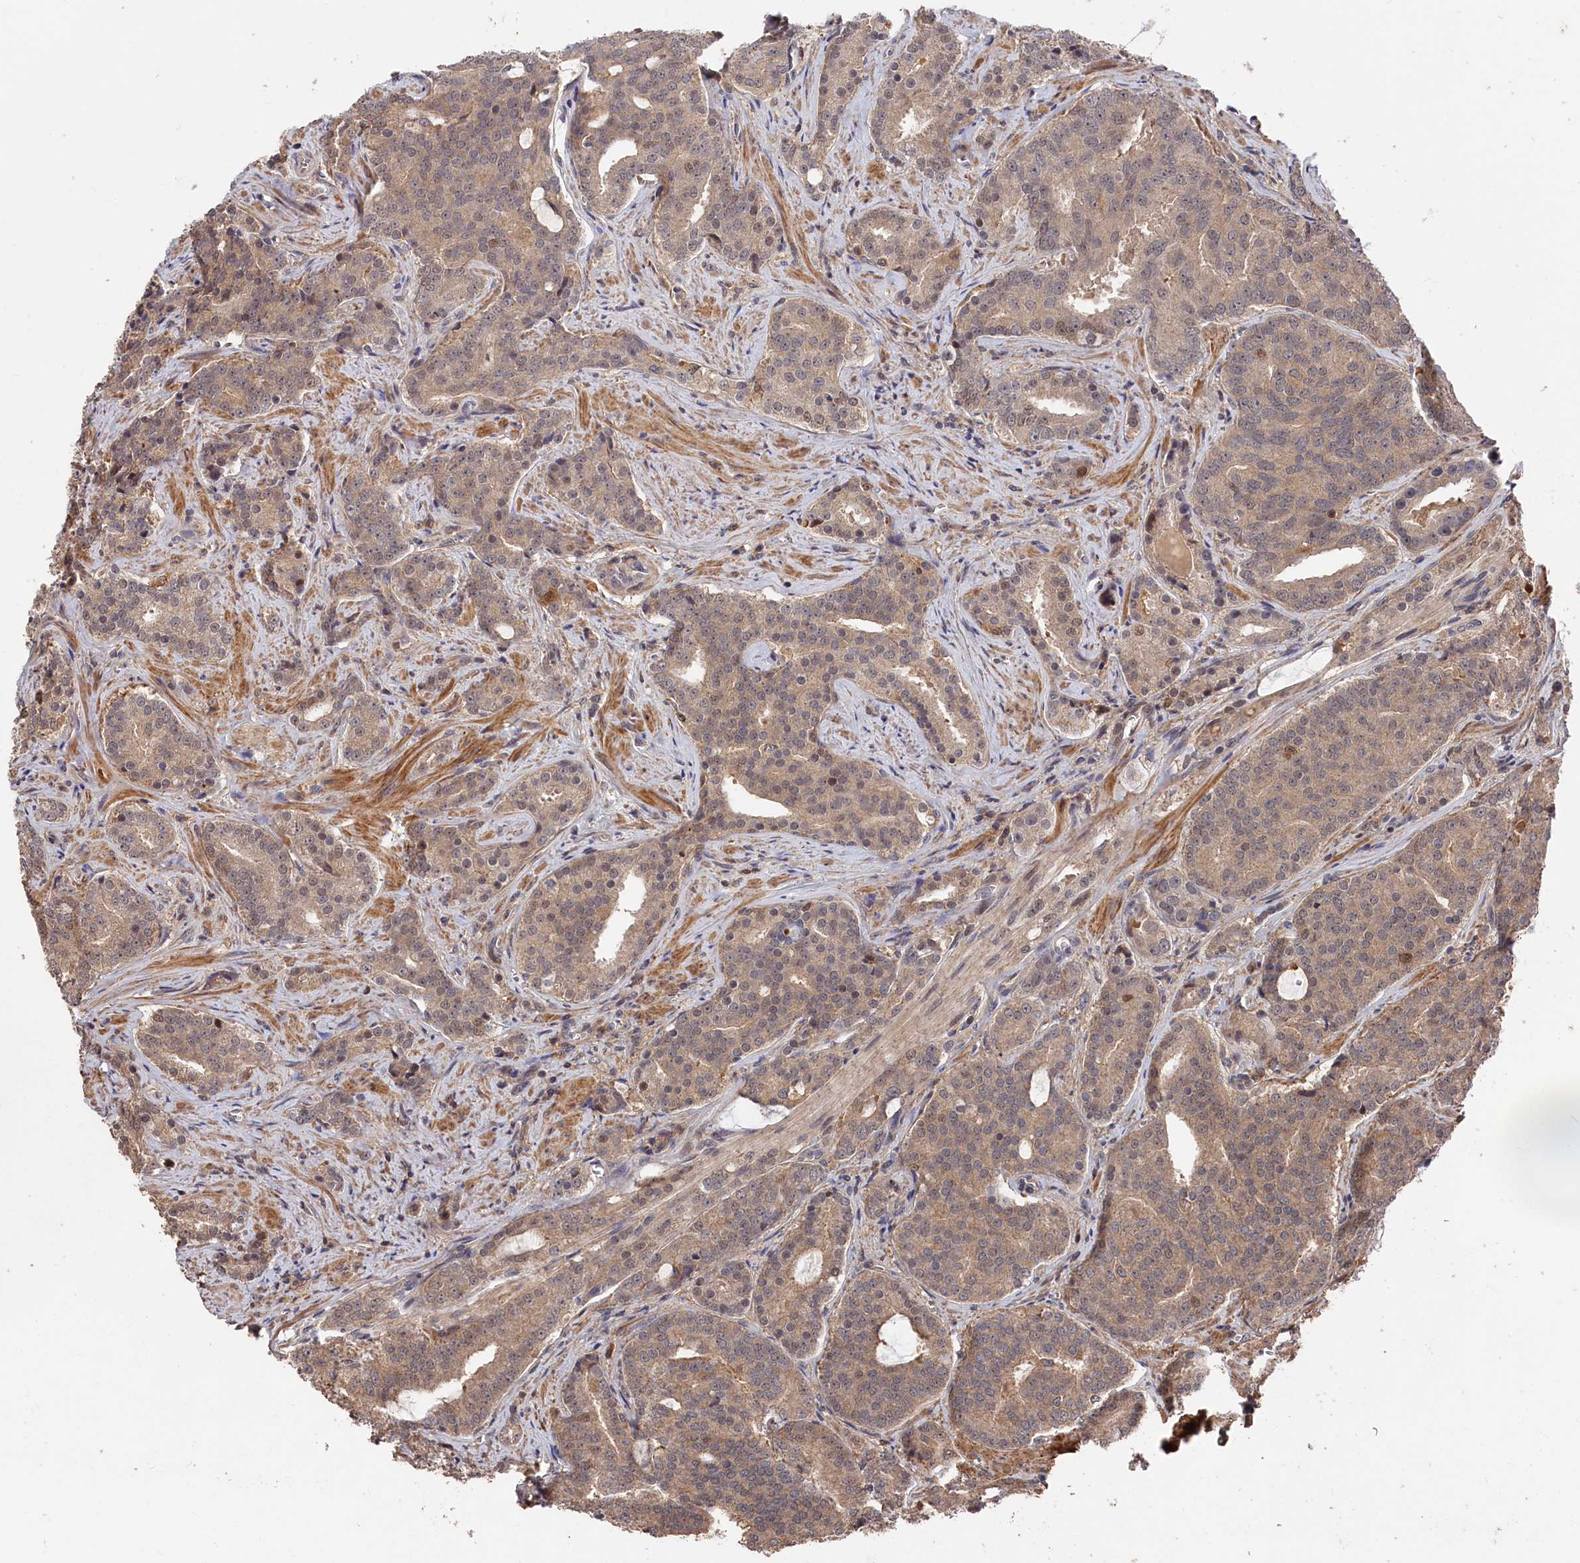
{"staining": {"intensity": "weak", "quantity": ">75%", "location": "cytoplasmic/membranous,nuclear"}, "tissue": "prostate cancer", "cell_type": "Tumor cells", "image_type": "cancer", "snomed": [{"axis": "morphology", "description": "Adenocarcinoma, High grade"}, {"axis": "topography", "description": "Prostate"}], "caption": "Prostate adenocarcinoma (high-grade) tissue exhibits weak cytoplasmic/membranous and nuclear positivity in about >75% of tumor cells", "gene": "RMI2", "patient": {"sex": "male", "age": 55}}